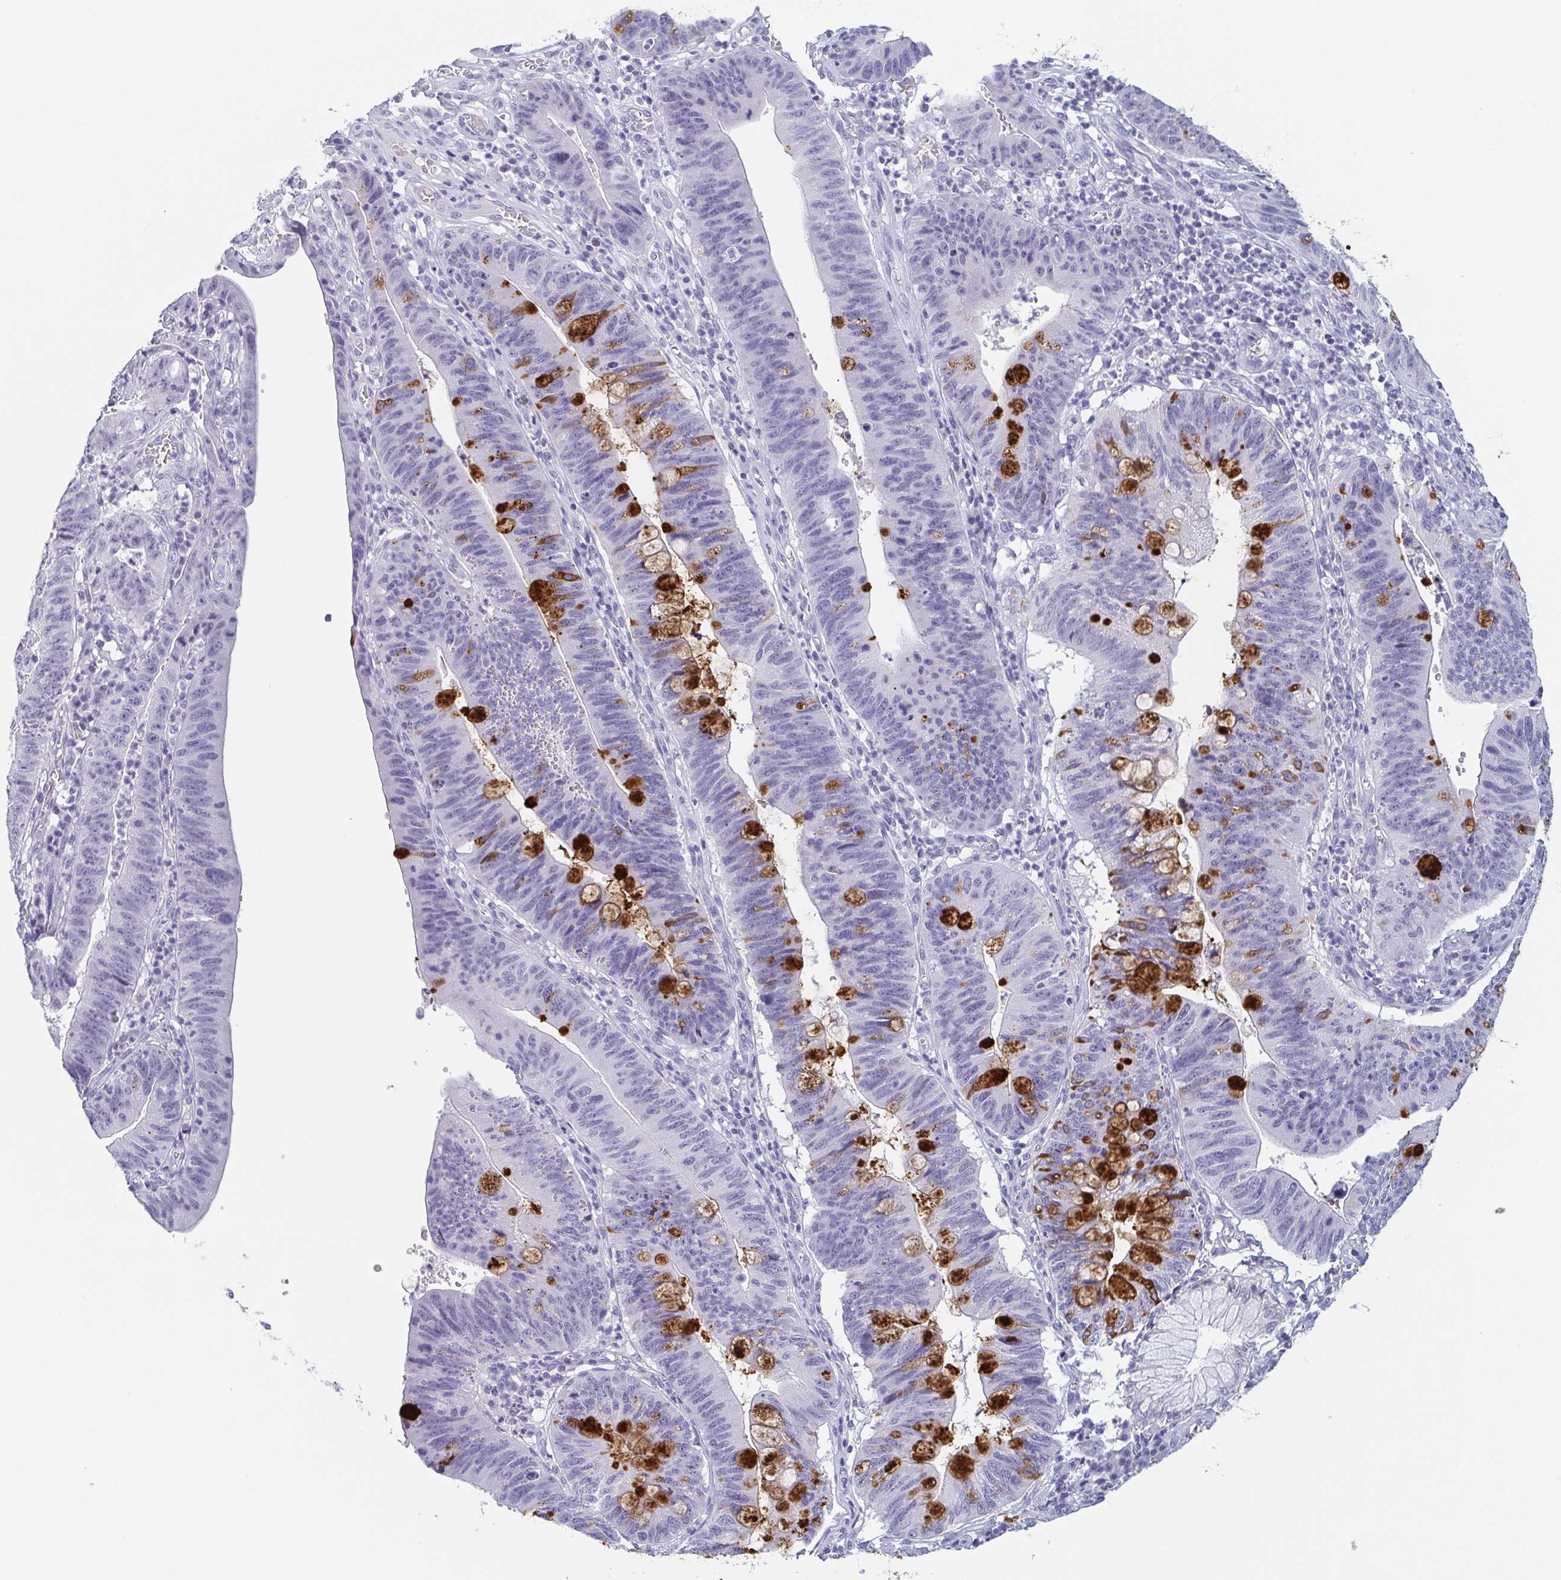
{"staining": {"intensity": "strong", "quantity": "<25%", "location": "cytoplasmic/membranous"}, "tissue": "stomach cancer", "cell_type": "Tumor cells", "image_type": "cancer", "snomed": [{"axis": "morphology", "description": "Adenocarcinoma, NOS"}, {"axis": "topography", "description": "Stomach"}], "caption": "Stomach adenocarcinoma stained with DAB immunohistochemistry exhibits medium levels of strong cytoplasmic/membranous staining in approximately <25% of tumor cells.", "gene": "ITLN1", "patient": {"sex": "male", "age": 59}}